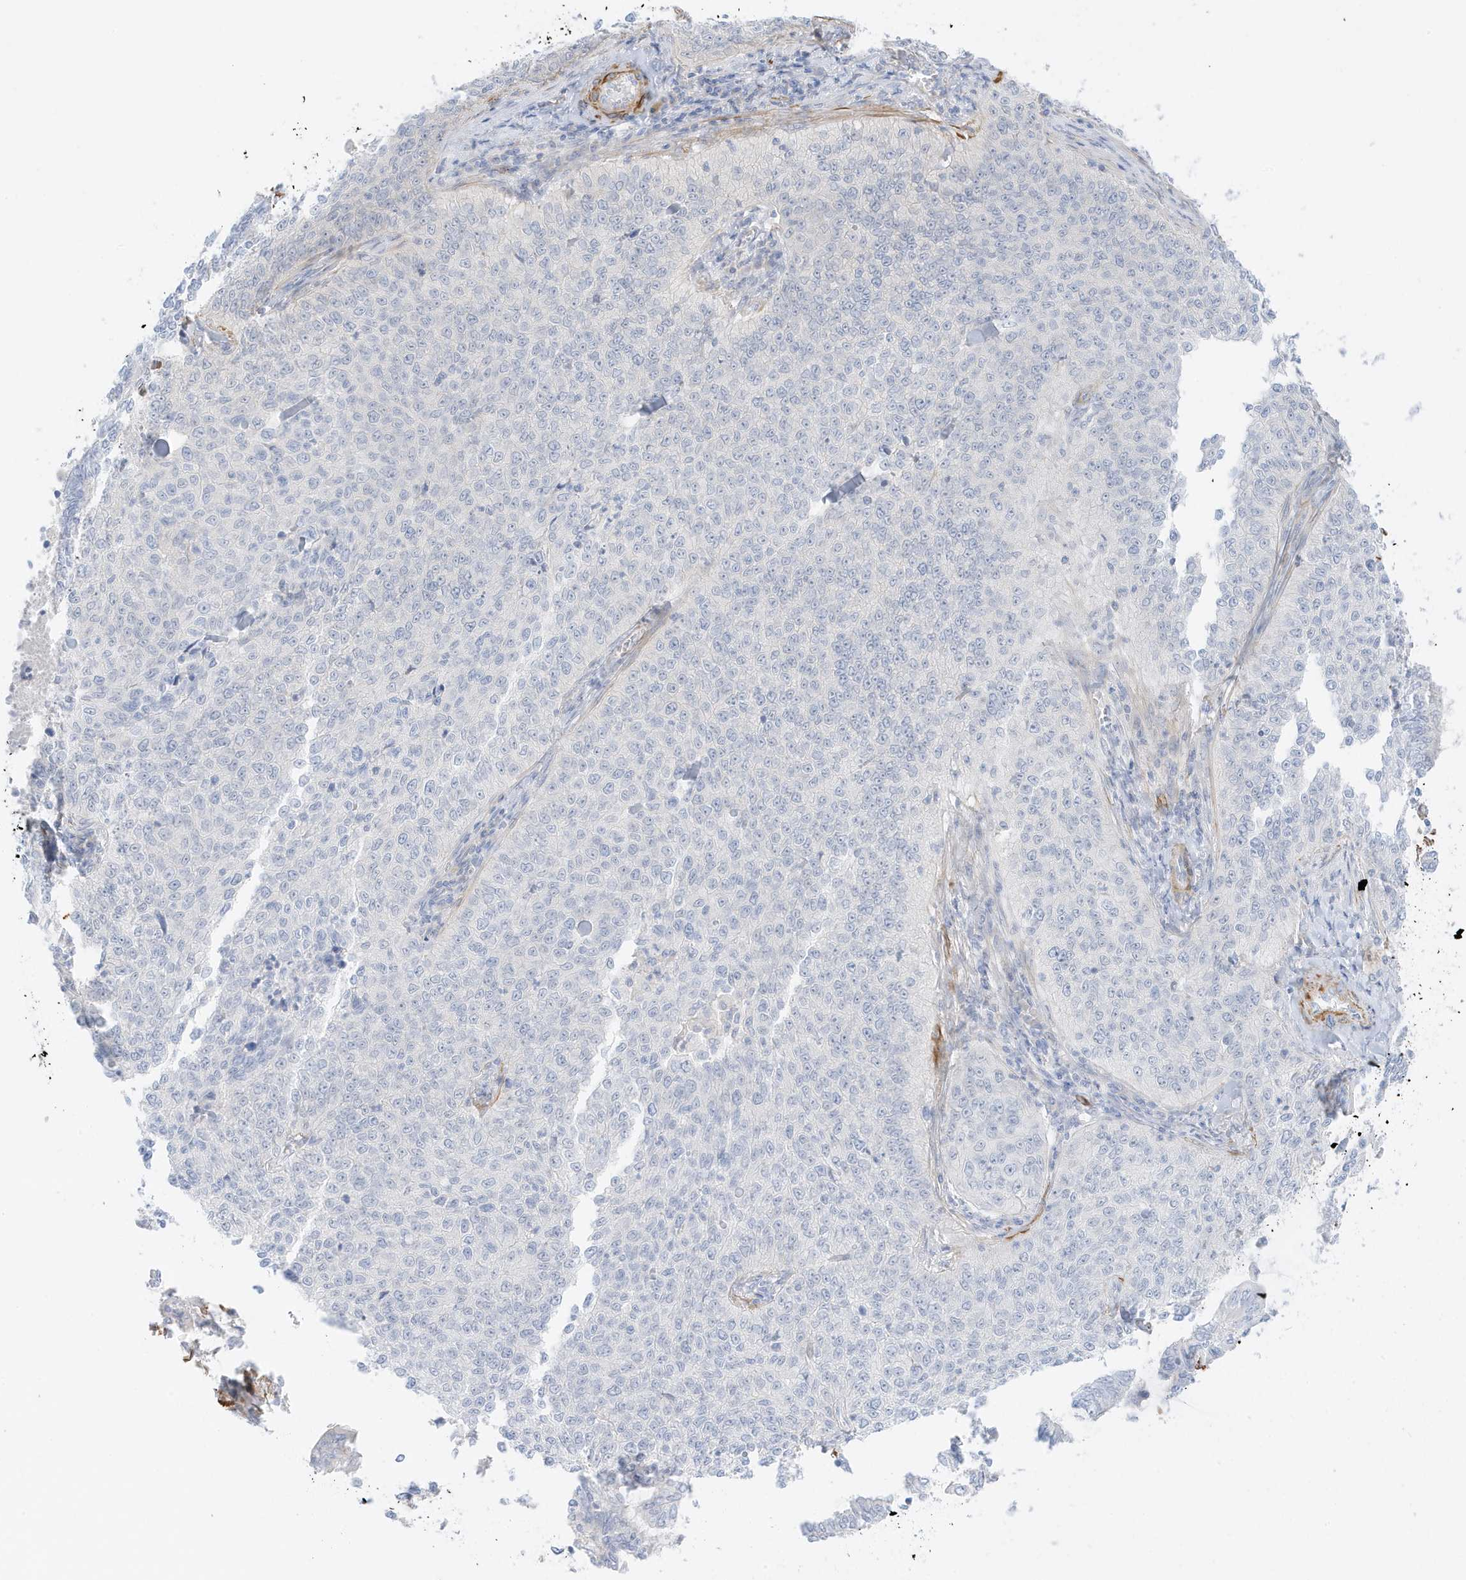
{"staining": {"intensity": "negative", "quantity": "none", "location": "none"}, "tissue": "cervical cancer", "cell_type": "Tumor cells", "image_type": "cancer", "snomed": [{"axis": "morphology", "description": "Squamous cell carcinoma, NOS"}, {"axis": "topography", "description": "Cervix"}], "caption": "Cervical cancer (squamous cell carcinoma) was stained to show a protein in brown. There is no significant staining in tumor cells.", "gene": "SLC22A13", "patient": {"sex": "female", "age": 35}}